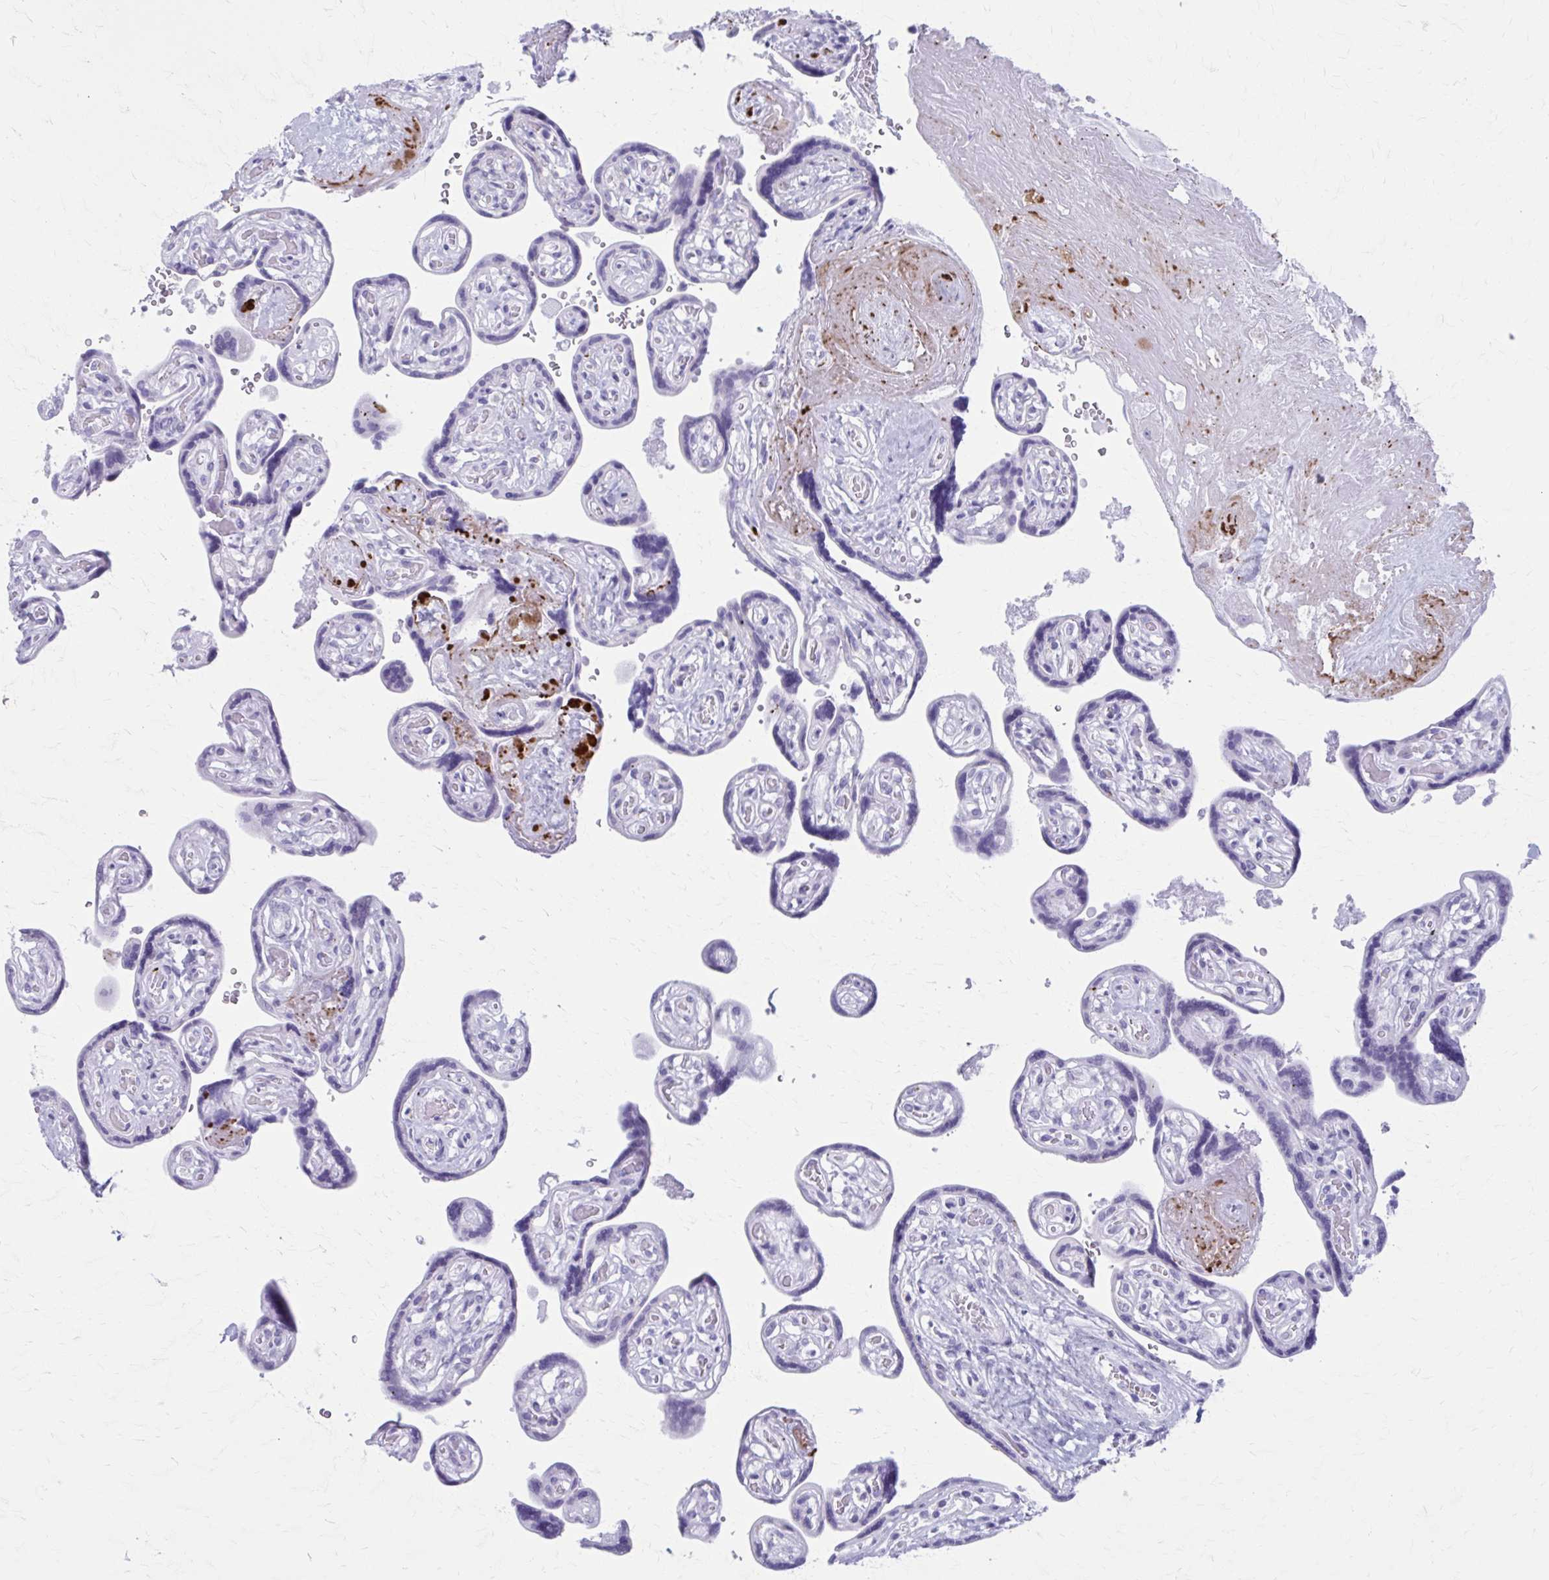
{"staining": {"intensity": "negative", "quantity": "none", "location": "none"}, "tissue": "placenta", "cell_type": "Trophoblastic cells", "image_type": "normal", "snomed": [{"axis": "morphology", "description": "Normal tissue, NOS"}, {"axis": "topography", "description": "Placenta"}], "caption": "DAB (3,3'-diaminobenzidine) immunohistochemical staining of normal placenta reveals no significant positivity in trophoblastic cells.", "gene": "KCNE2", "patient": {"sex": "female", "age": 32}}